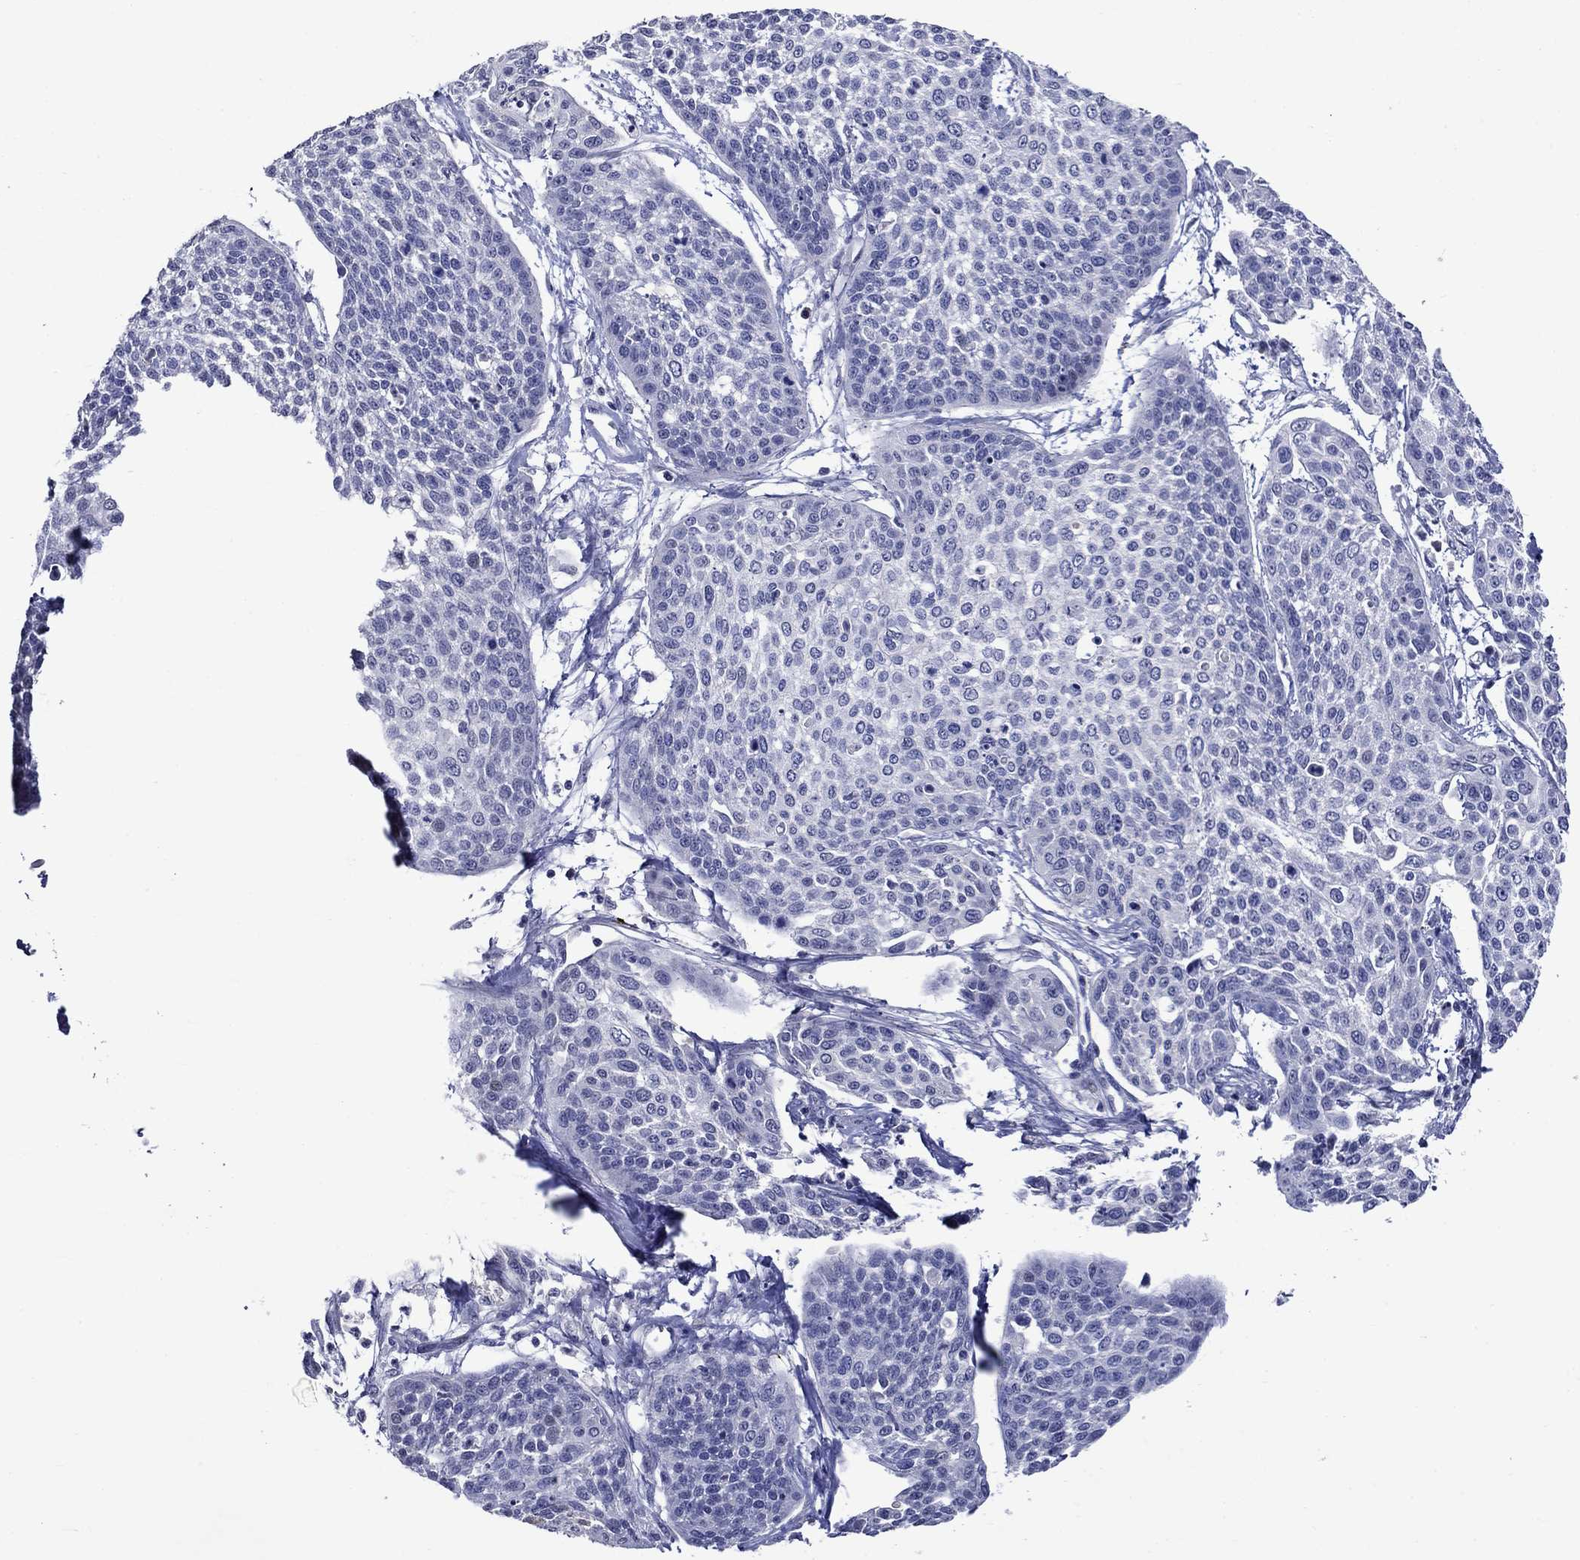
{"staining": {"intensity": "negative", "quantity": "none", "location": "none"}, "tissue": "cervical cancer", "cell_type": "Tumor cells", "image_type": "cancer", "snomed": [{"axis": "morphology", "description": "Squamous cell carcinoma, NOS"}, {"axis": "topography", "description": "Cervix"}], "caption": "Immunohistochemical staining of cervical cancer (squamous cell carcinoma) shows no significant positivity in tumor cells.", "gene": "CRYAB", "patient": {"sex": "female", "age": 34}}